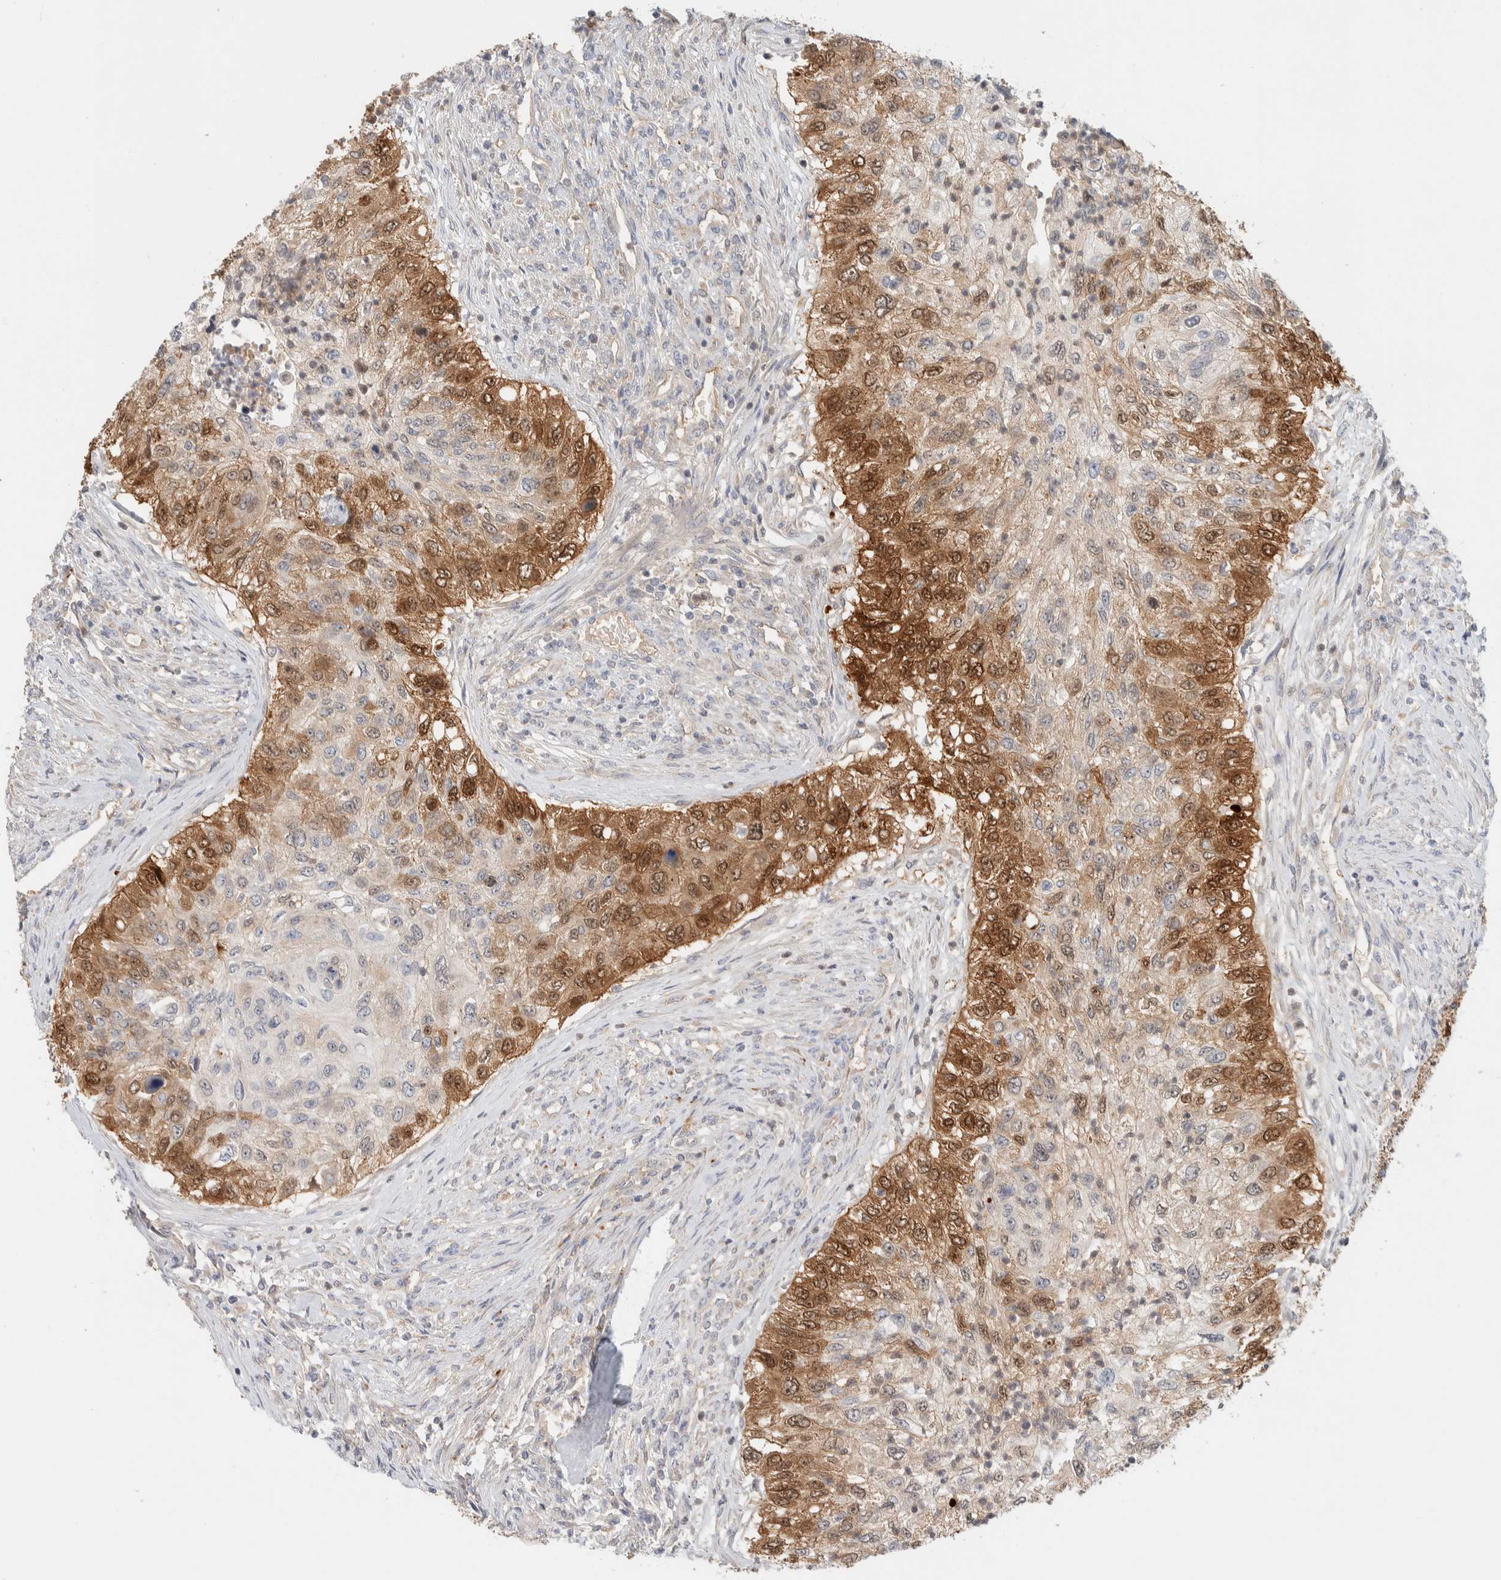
{"staining": {"intensity": "strong", "quantity": "25%-75%", "location": "cytoplasmic/membranous,nuclear"}, "tissue": "urothelial cancer", "cell_type": "Tumor cells", "image_type": "cancer", "snomed": [{"axis": "morphology", "description": "Urothelial carcinoma, High grade"}, {"axis": "topography", "description": "Urinary bladder"}], "caption": "Protein staining of urothelial cancer tissue demonstrates strong cytoplasmic/membranous and nuclear expression in approximately 25%-75% of tumor cells. The staining was performed using DAB, with brown indicating positive protein expression. Nuclei are stained blue with hematoxylin.", "gene": "GCLM", "patient": {"sex": "female", "age": 60}}